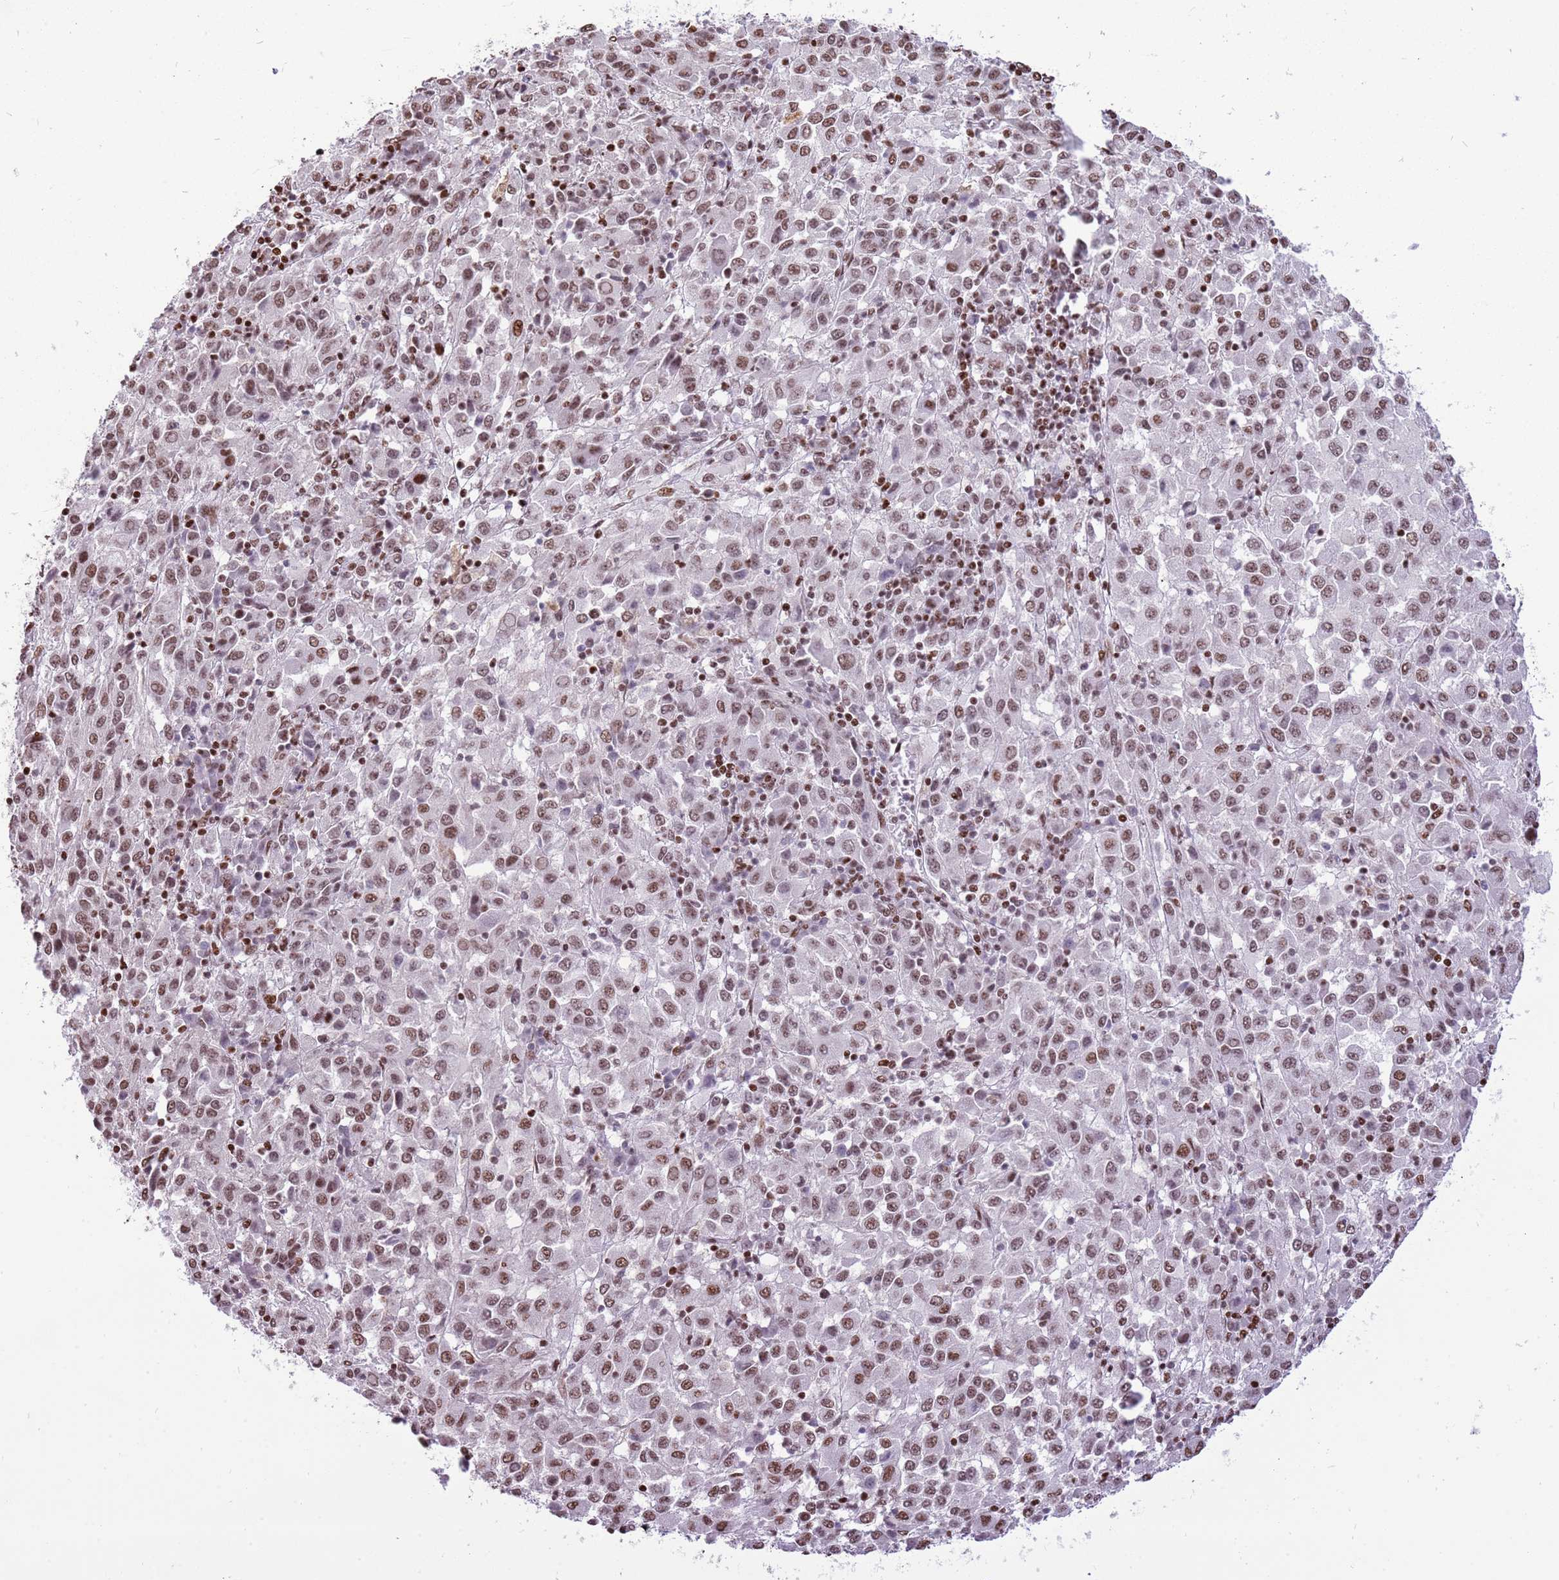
{"staining": {"intensity": "moderate", "quantity": ">75%", "location": "nuclear"}, "tissue": "melanoma", "cell_type": "Tumor cells", "image_type": "cancer", "snomed": [{"axis": "morphology", "description": "Malignant melanoma, Metastatic site"}, {"axis": "topography", "description": "Lung"}], "caption": "Moderate nuclear expression for a protein is seen in approximately >75% of tumor cells of melanoma using IHC.", "gene": "WASHC4", "patient": {"sex": "male", "age": 64}}